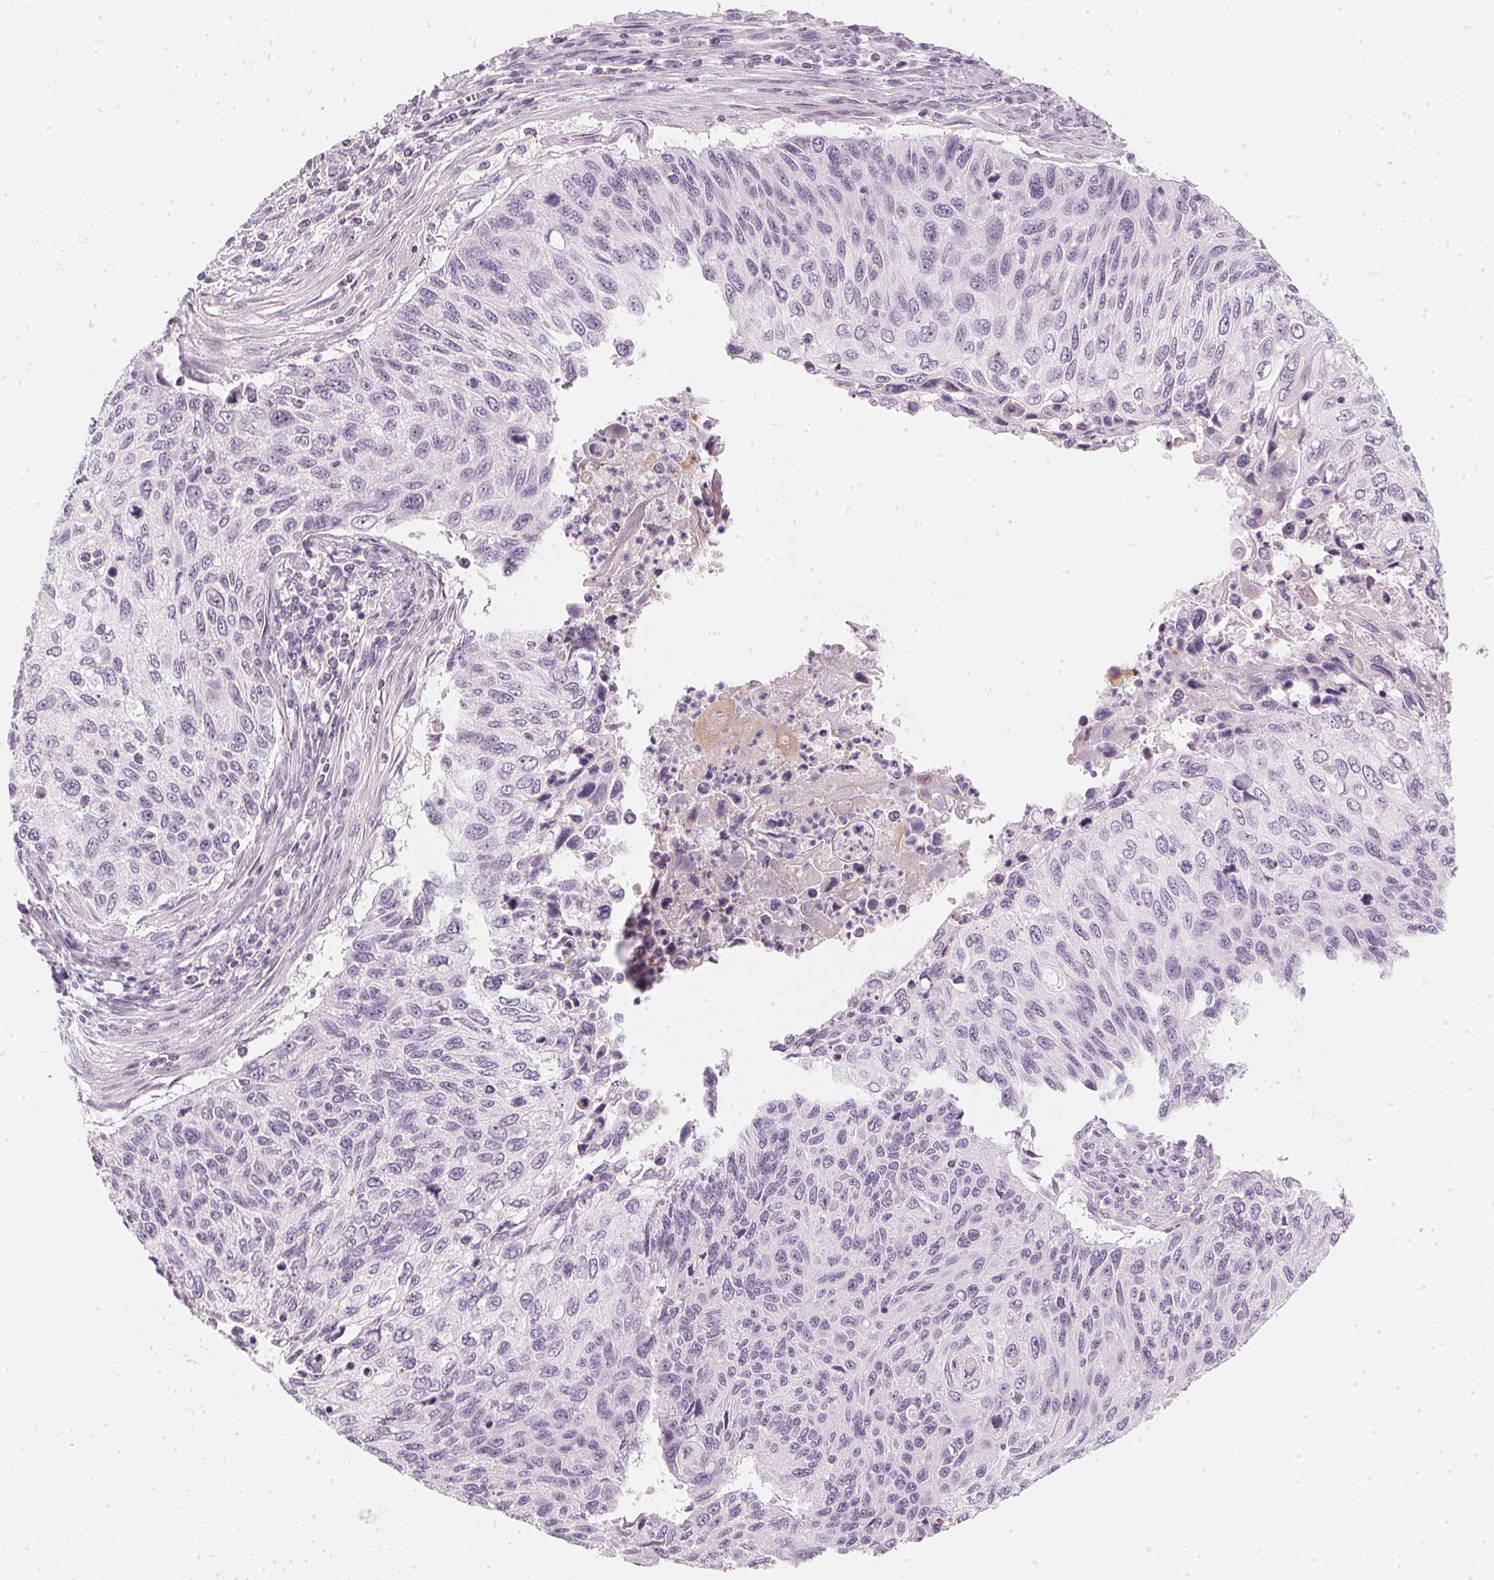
{"staining": {"intensity": "negative", "quantity": "none", "location": "none"}, "tissue": "cervical cancer", "cell_type": "Tumor cells", "image_type": "cancer", "snomed": [{"axis": "morphology", "description": "Squamous cell carcinoma, NOS"}, {"axis": "topography", "description": "Cervix"}], "caption": "Histopathology image shows no significant protein staining in tumor cells of cervical cancer (squamous cell carcinoma).", "gene": "CHST4", "patient": {"sex": "female", "age": 70}}